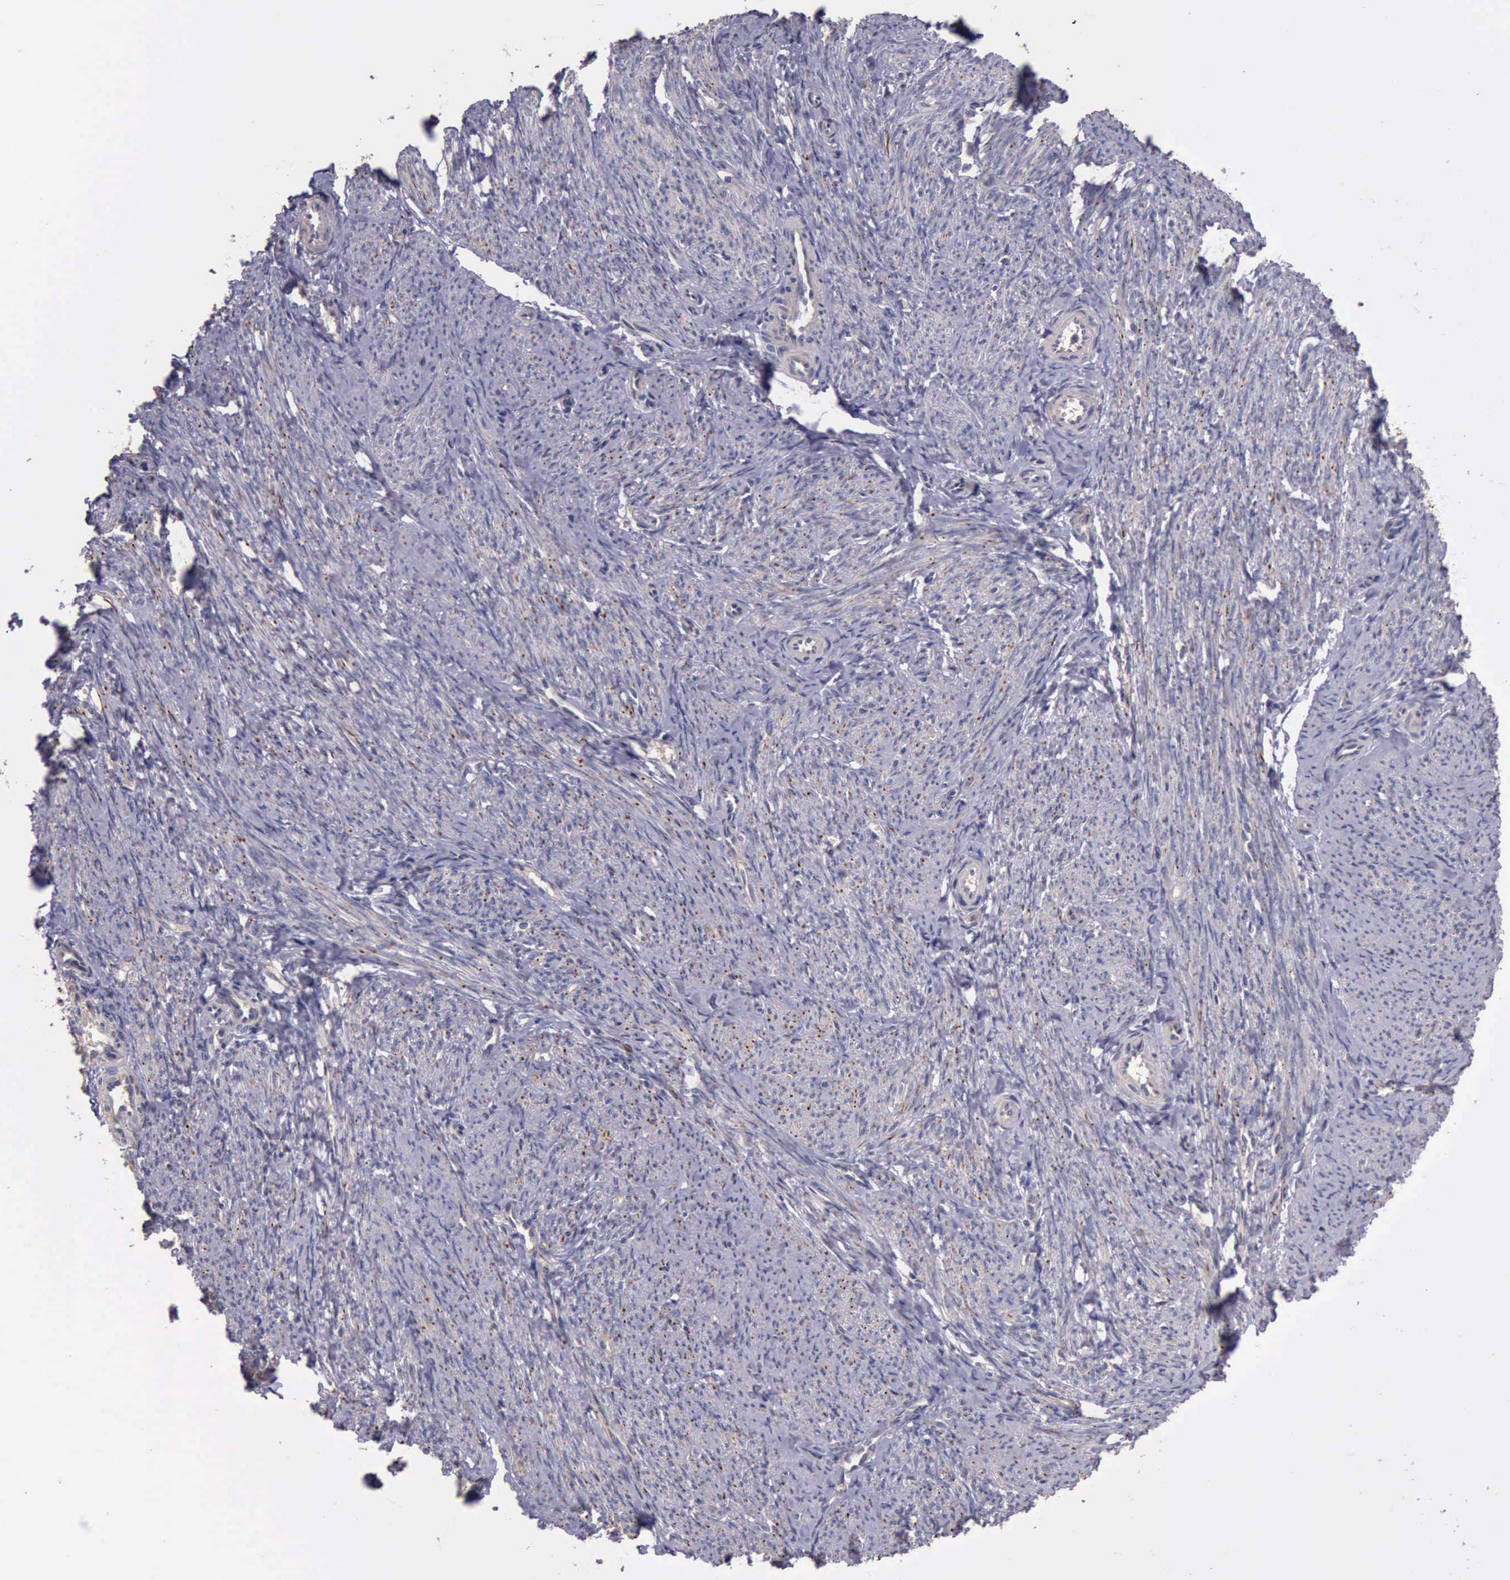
{"staining": {"intensity": "negative", "quantity": "none", "location": "none"}, "tissue": "smooth muscle", "cell_type": "Smooth muscle cells", "image_type": "normal", "snomed": [{"axis": "morphology", "description": "Normal tissue, NOS"}, {"axis": "topography", "description": "Smooth muscle"}, {"axis": "topography", "description": "Cervix"}], "caption": "This is a micrograph of immunohistochemistry staining of unremarkable smooth muscle, which shows no staining in smooth muscle cells.", "gene": "RAB39B", "patient": {"sex": "female", "age": 70}}